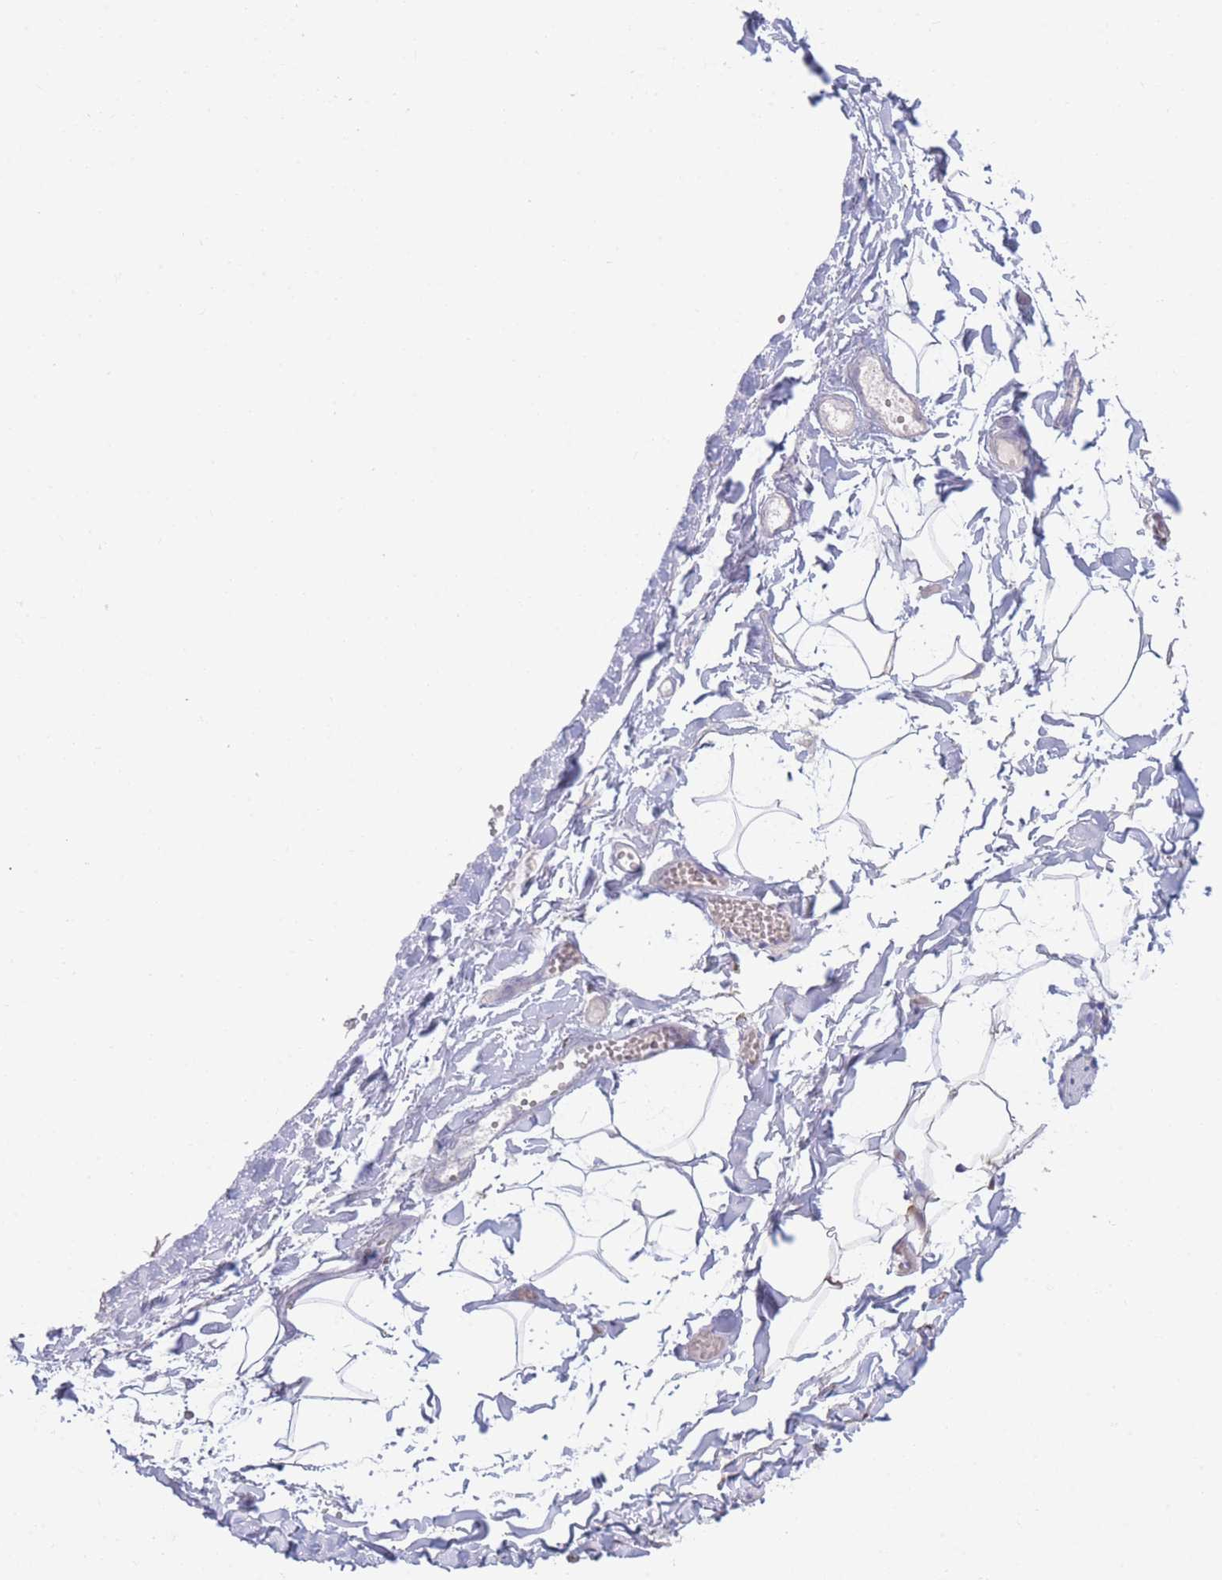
{"staining": {"intensity": "negative", "quantity": "none", "location": "none"}, "tissue": "adipose tissue", "cell_type": "Adipocytes", "image_type": "normal", "snomed": [{"axis": "morphology", "description": "Normal tissue, NOS"}, {"axis": "topography", "description": "Gallbladder"}, {"axis": "topography", "description": "Peripheral nerve tissue"}], "caption": "High power microscopy image of an IHC histopathology image of unremarkable adipose tissue, revealing no significant expression in adipocytes.", "gene": "PCDHB3", "patient": {"sex": "male", "age": 38}}